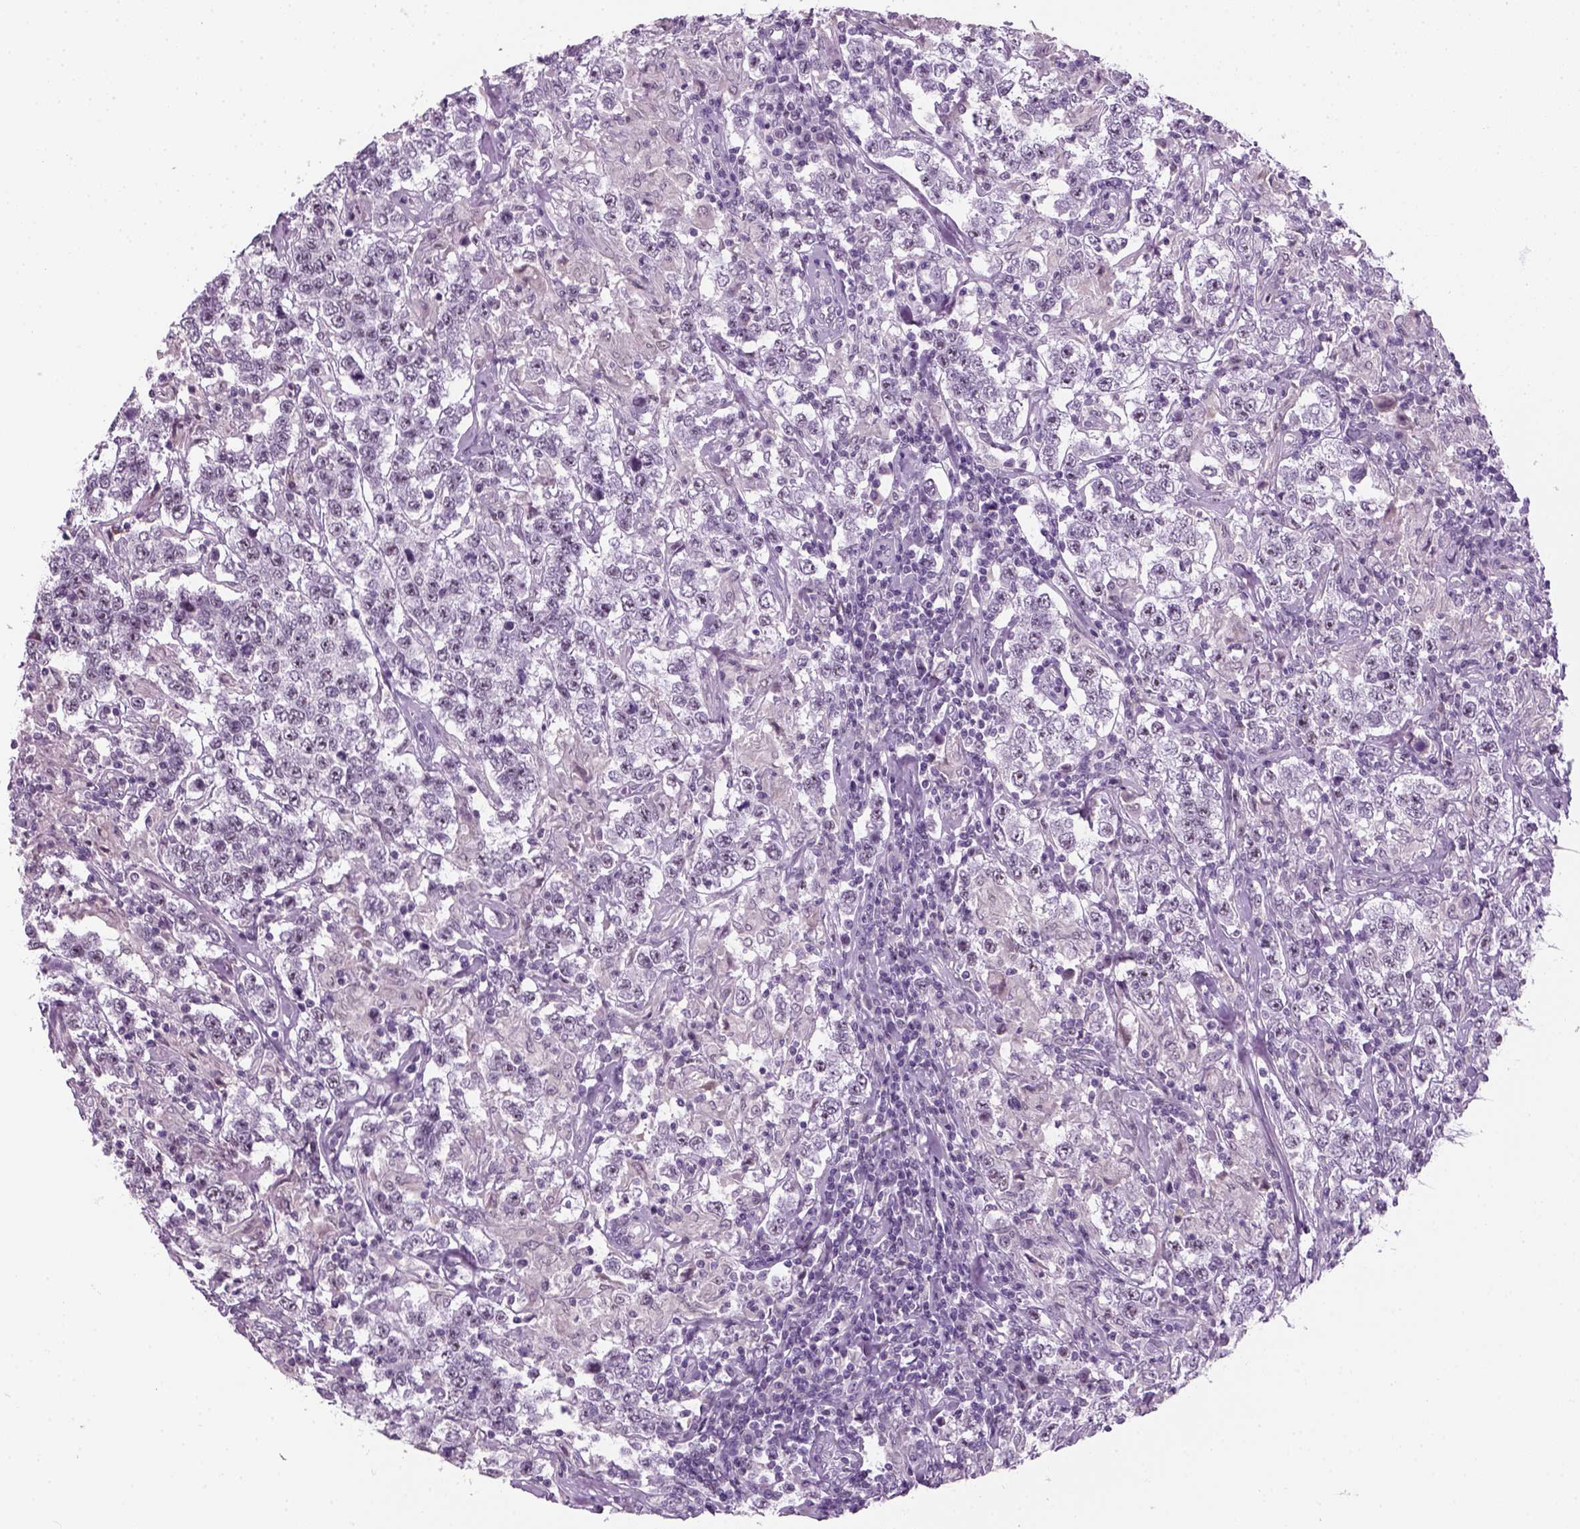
{"staining": {"intensity": "negative", "quantity": "none", "location": "none"}, "tissue": "testis cancer", "cell_type": "Tumor cells", "image_type": "cancer", "snomed": [{"axis": "morphology", "description": "Seminoma, NOS"}, {"axis": "morphology", "description": "Carcinoma, Embryonal, NOS"}, {"axis": "topography", "description": "Testis"}], "caption": "Immunohistochemistry (IHC) micrograph of neoplastic tissue: testis seminoma stained with DAB (3,3'-diaminobenzidine) displays no significant protein positivity in tumor cells. The staining is performed using DAB brown chromogen with nuclei counter-stained in using hematoxylin.", "gene": "ZNF865", "patient": {"sex": "male", "age": 41}}